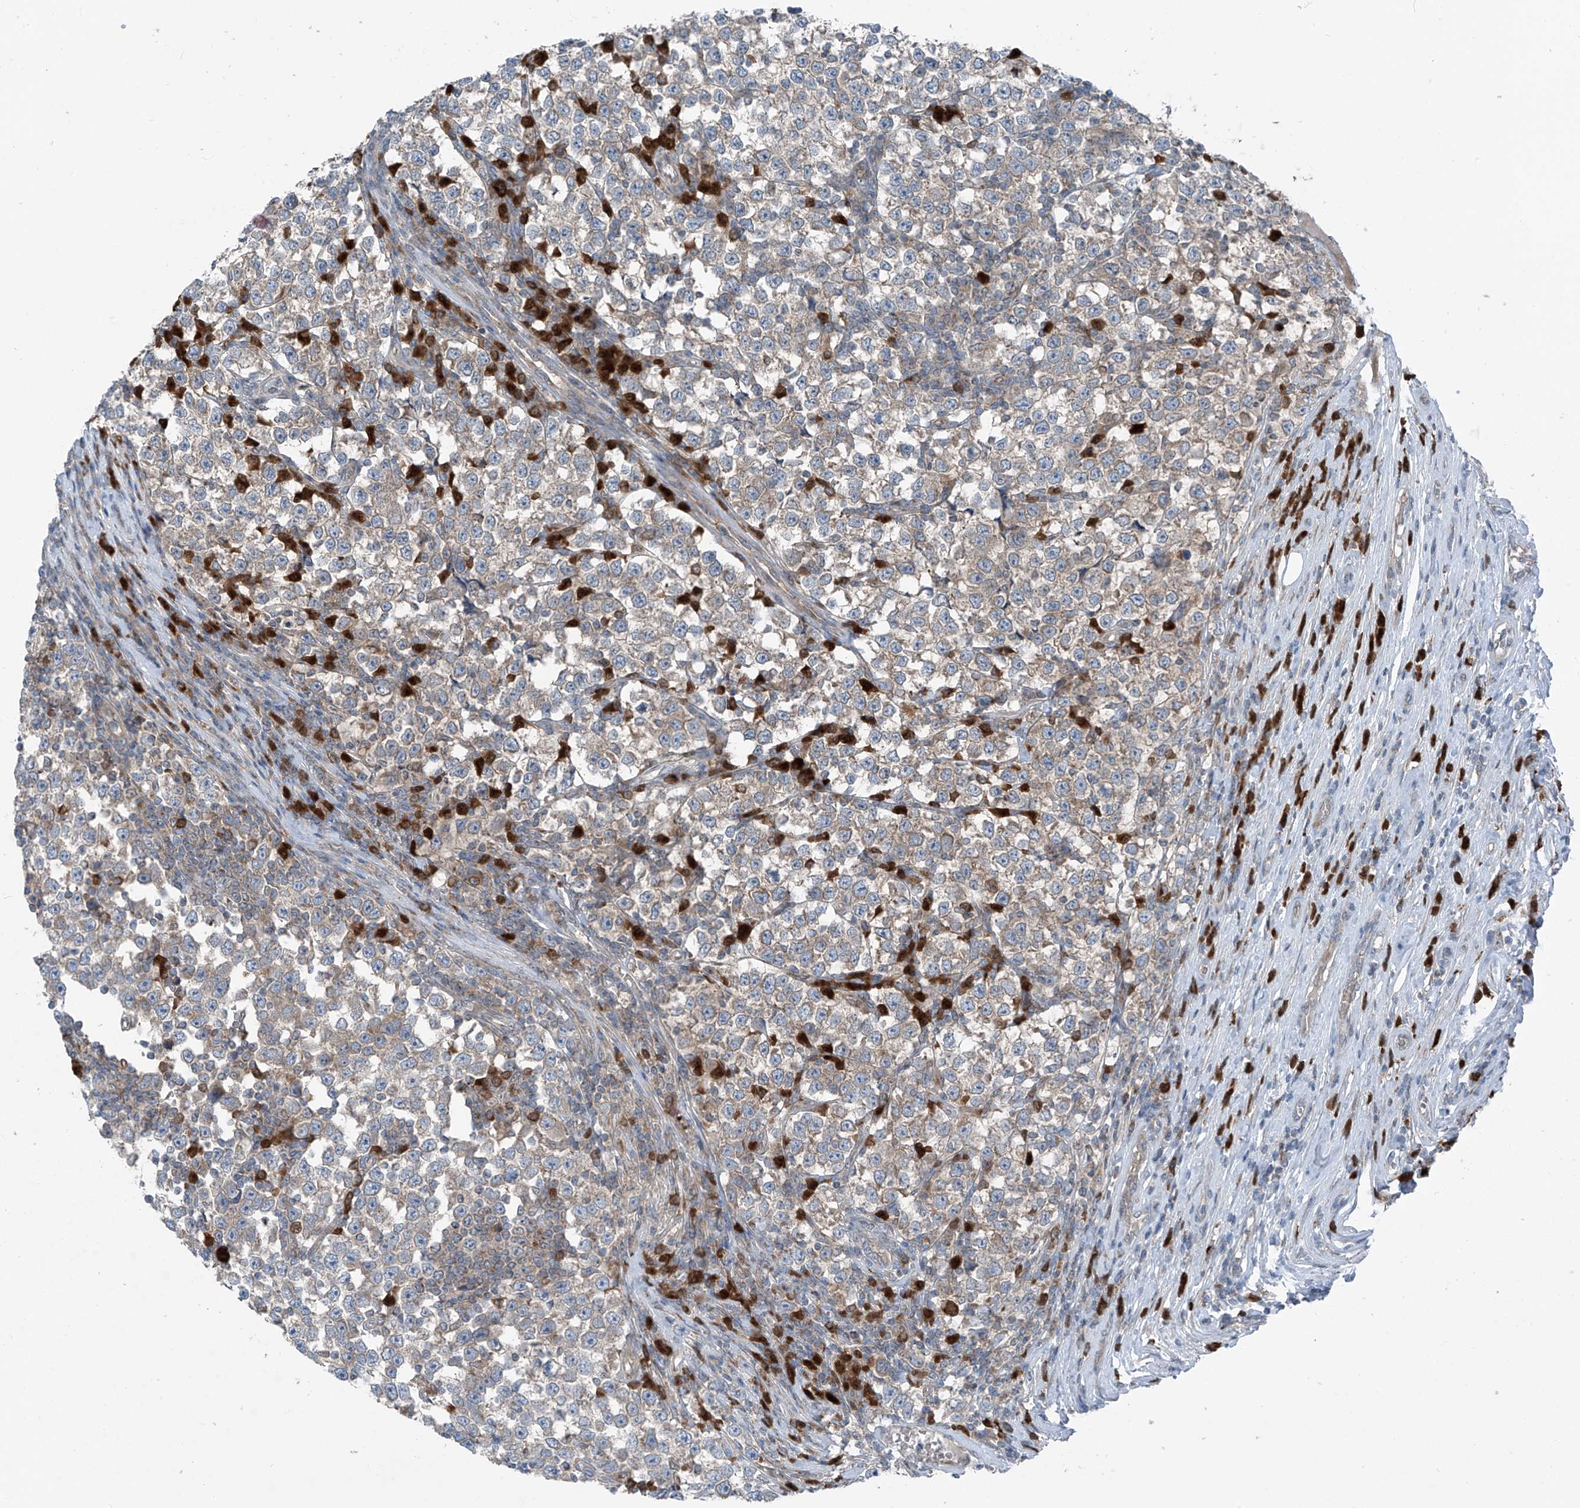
{"staining": {"intensity": "weak", "quantity": "<25%", "location": "cytoplasmic/membranous"}, "tissue": "testis cancer", "cell_type": "Tumor cells", "image_type": "cancer", "snomed": [{"axis": "morphology", "description": "Normal tissue, NOS"}, {"axis": "morphology", "description": "Seminoma, NOS"}, {"axis": "topography", "description": "Testis"}], "caption": "Testis seminoma stained for a protein using immunohistochemistry (IHC) exhibits no expression tumor cells.", "gene": "SLC12A6", "patient": {"sex": "male", "age": 43}}